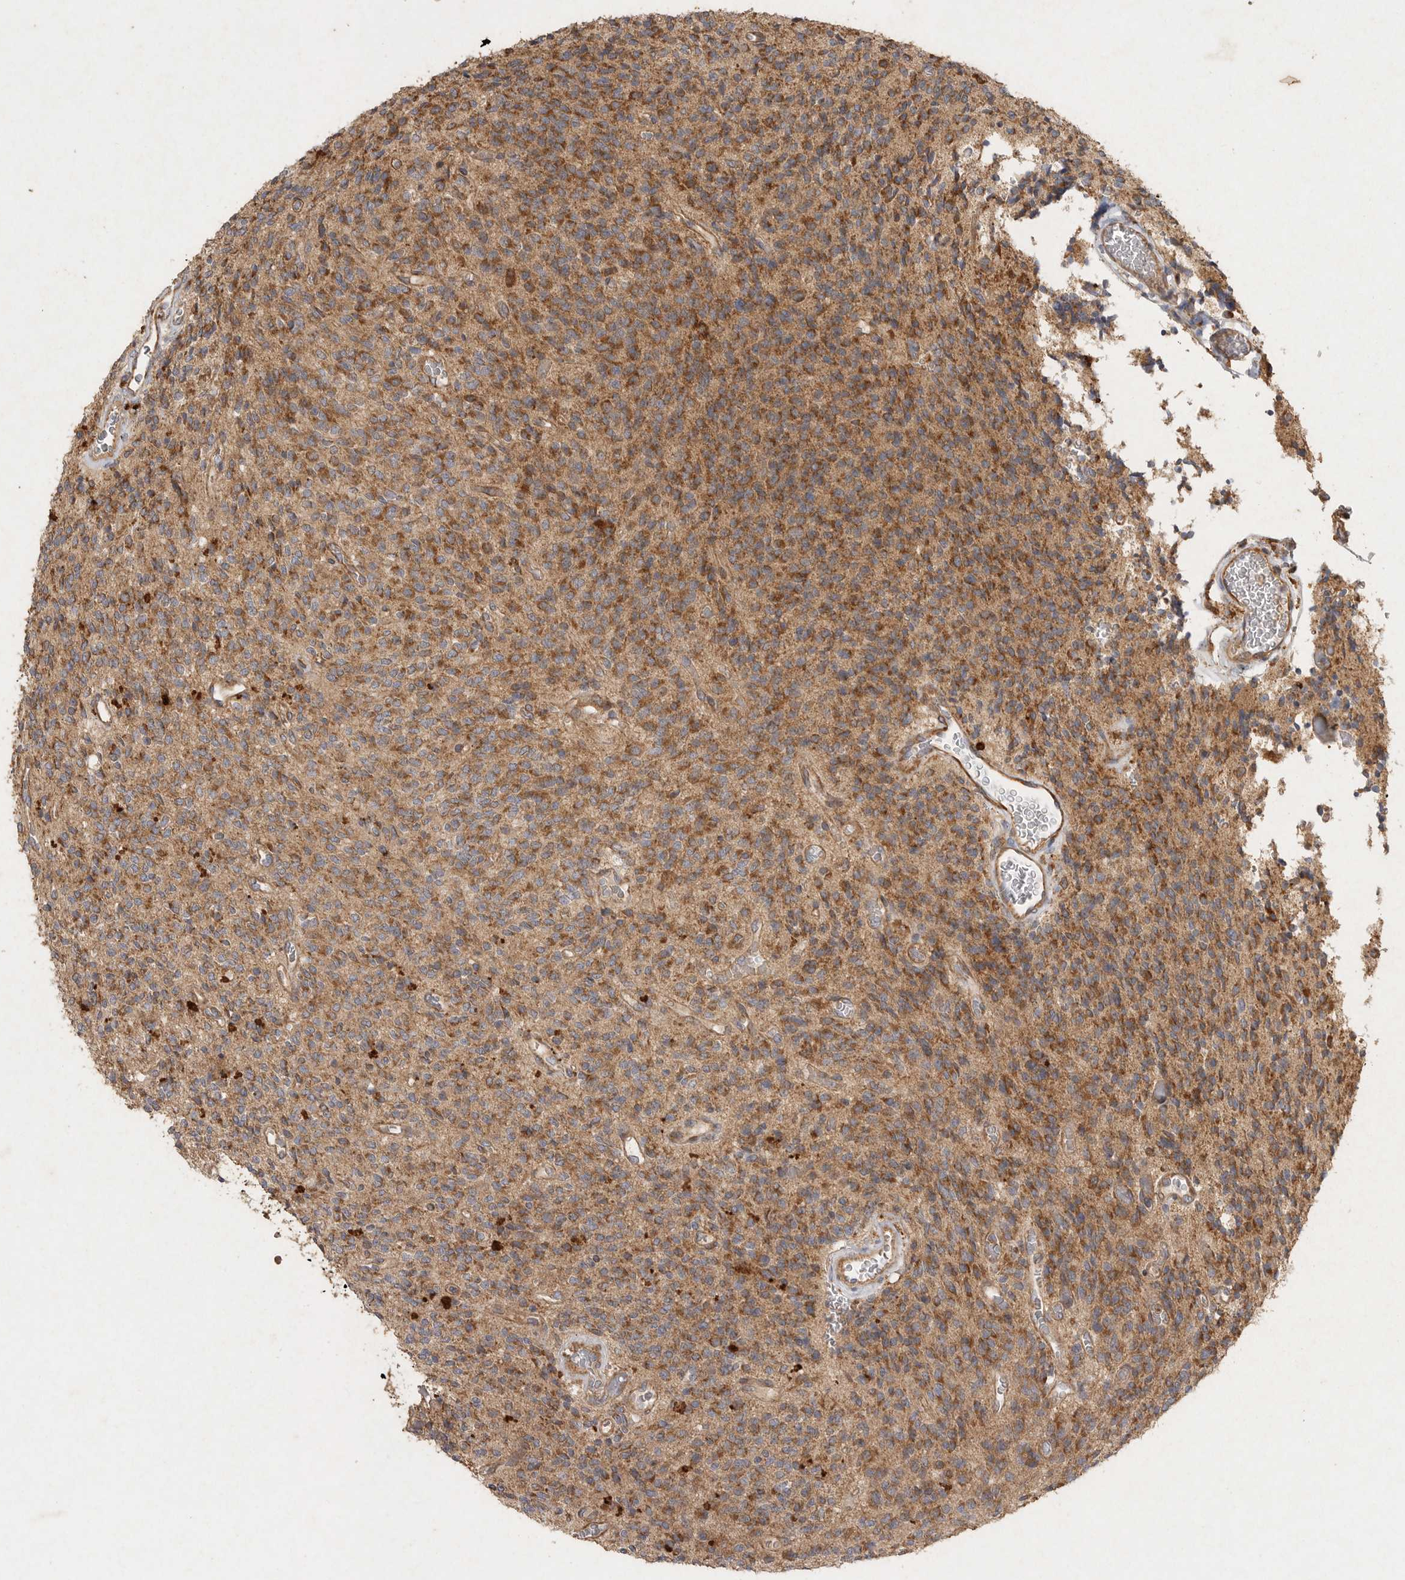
{"staining": {"intensity": "moderate", "quantity": ">75%", "location": "cytoplasmic/membranous"}, "tissue": "glioma", "cell_type": "Tumor cells", "image_type": "cancer", "snomed": [{"axis": "morphology", "description": "Glioma, malignant, High grade"}, {"axis": "topography", "description": "Brain"}], "caption": "Malignant glioma (high-grade) stained with a brown dye displays moderate cytoplasmic/membranous positive expression in about >75% of tumor cells.", "gene": "MRPL41", "patient": {"sex": "male", "age": 34}}